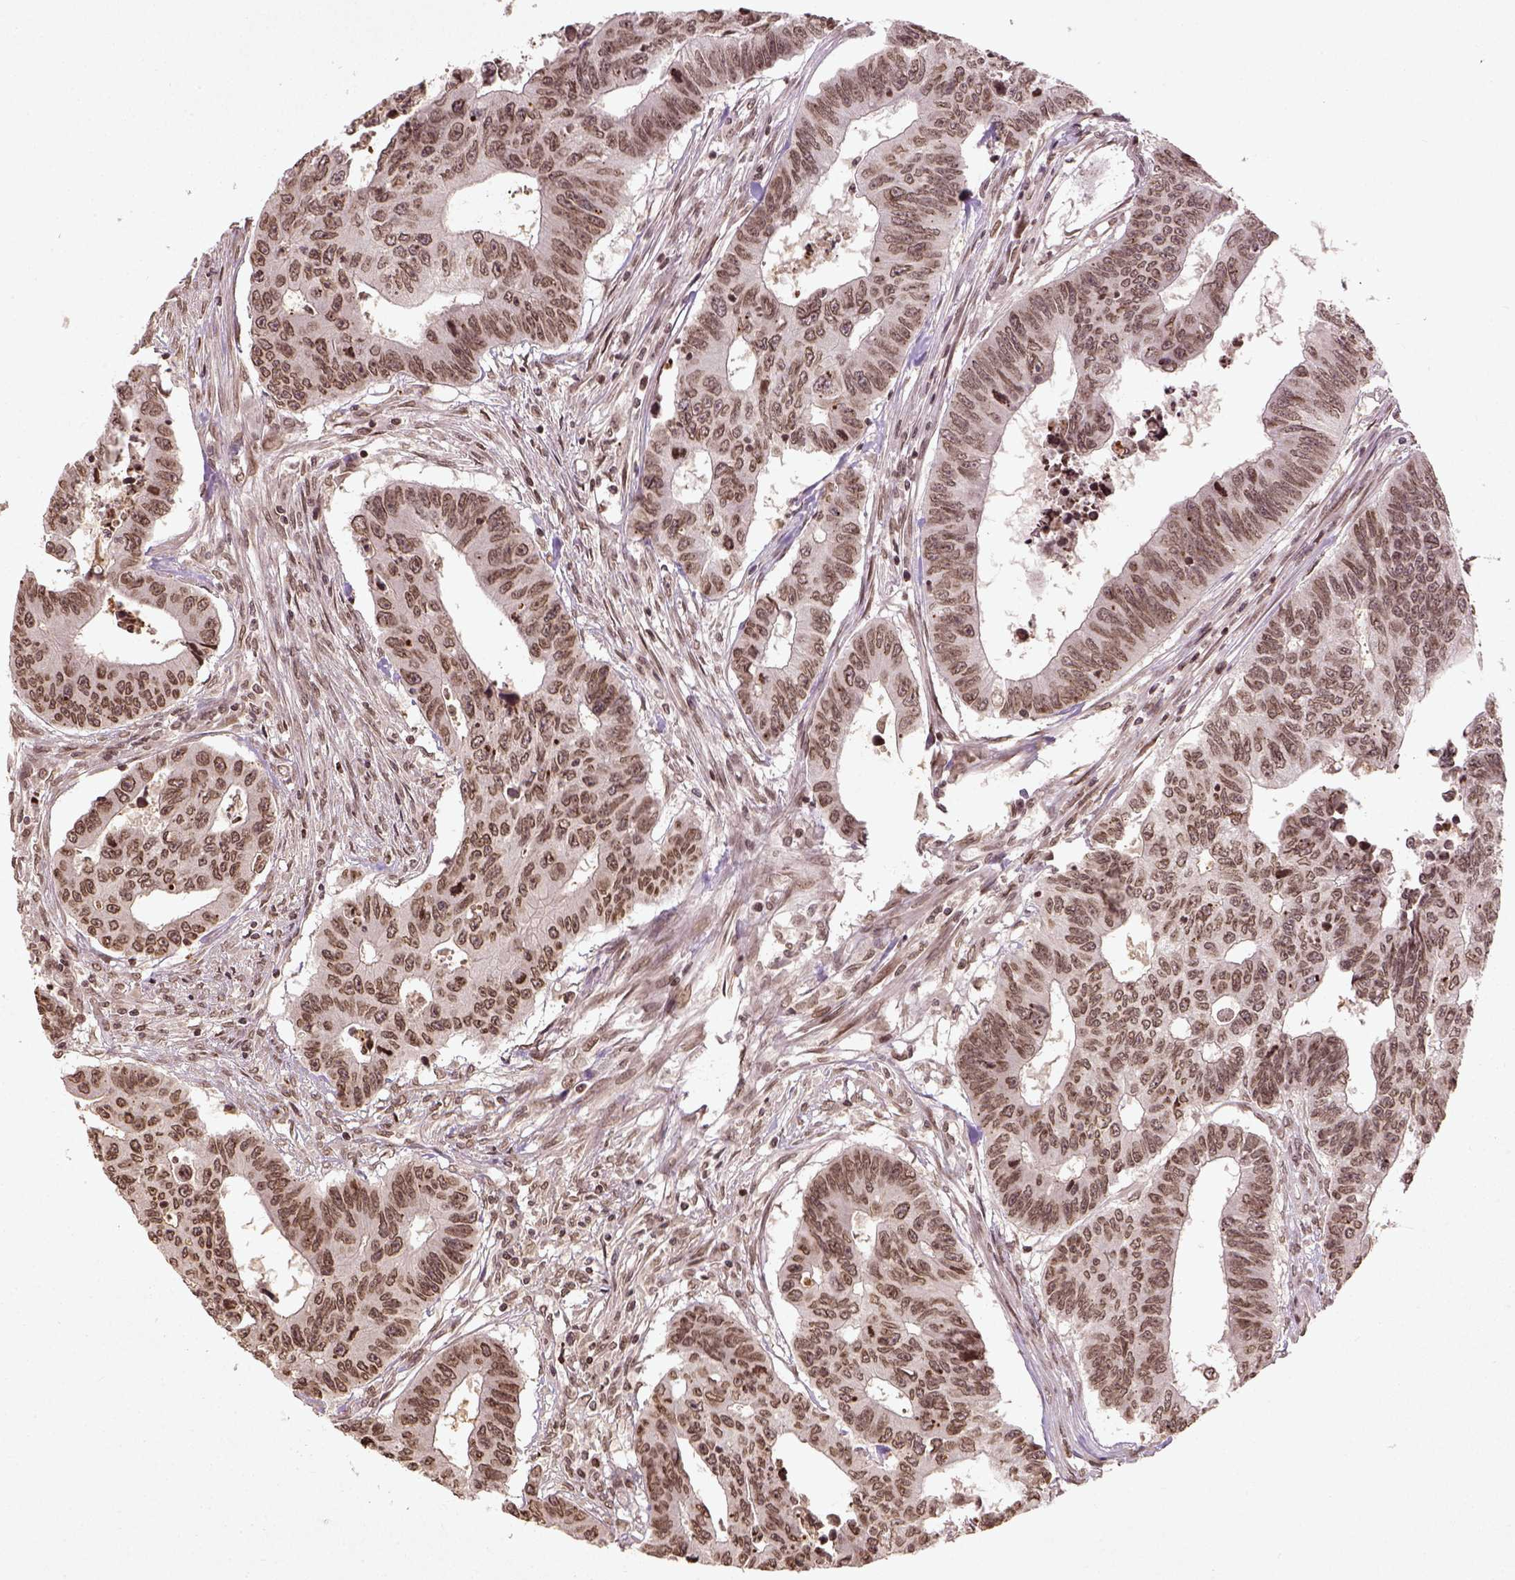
{"staining": {"intensity": "moderate", "quantity": ">75%", "location": "nuclear"}, "tissue": "colorectal cancer", "cell_type": "Tumor cells", "image_type": "cancer", "snomed": [{"axis": "morphology", "description": "Adenocarcinoma, NOS"}, {"axis": "topography", "description": "Rectum"}], "caption": "Immunohistochemistry image of neoplastic tissue: adenocarcinoma (colorectal) stained using IHC displays medium levels of moderate protein expression localized specifically in the nuclear of tumor cells, appearing as a nuclear brown color.", "gene": "BANF1", "patient": {"sex": "female", "age": 85}}